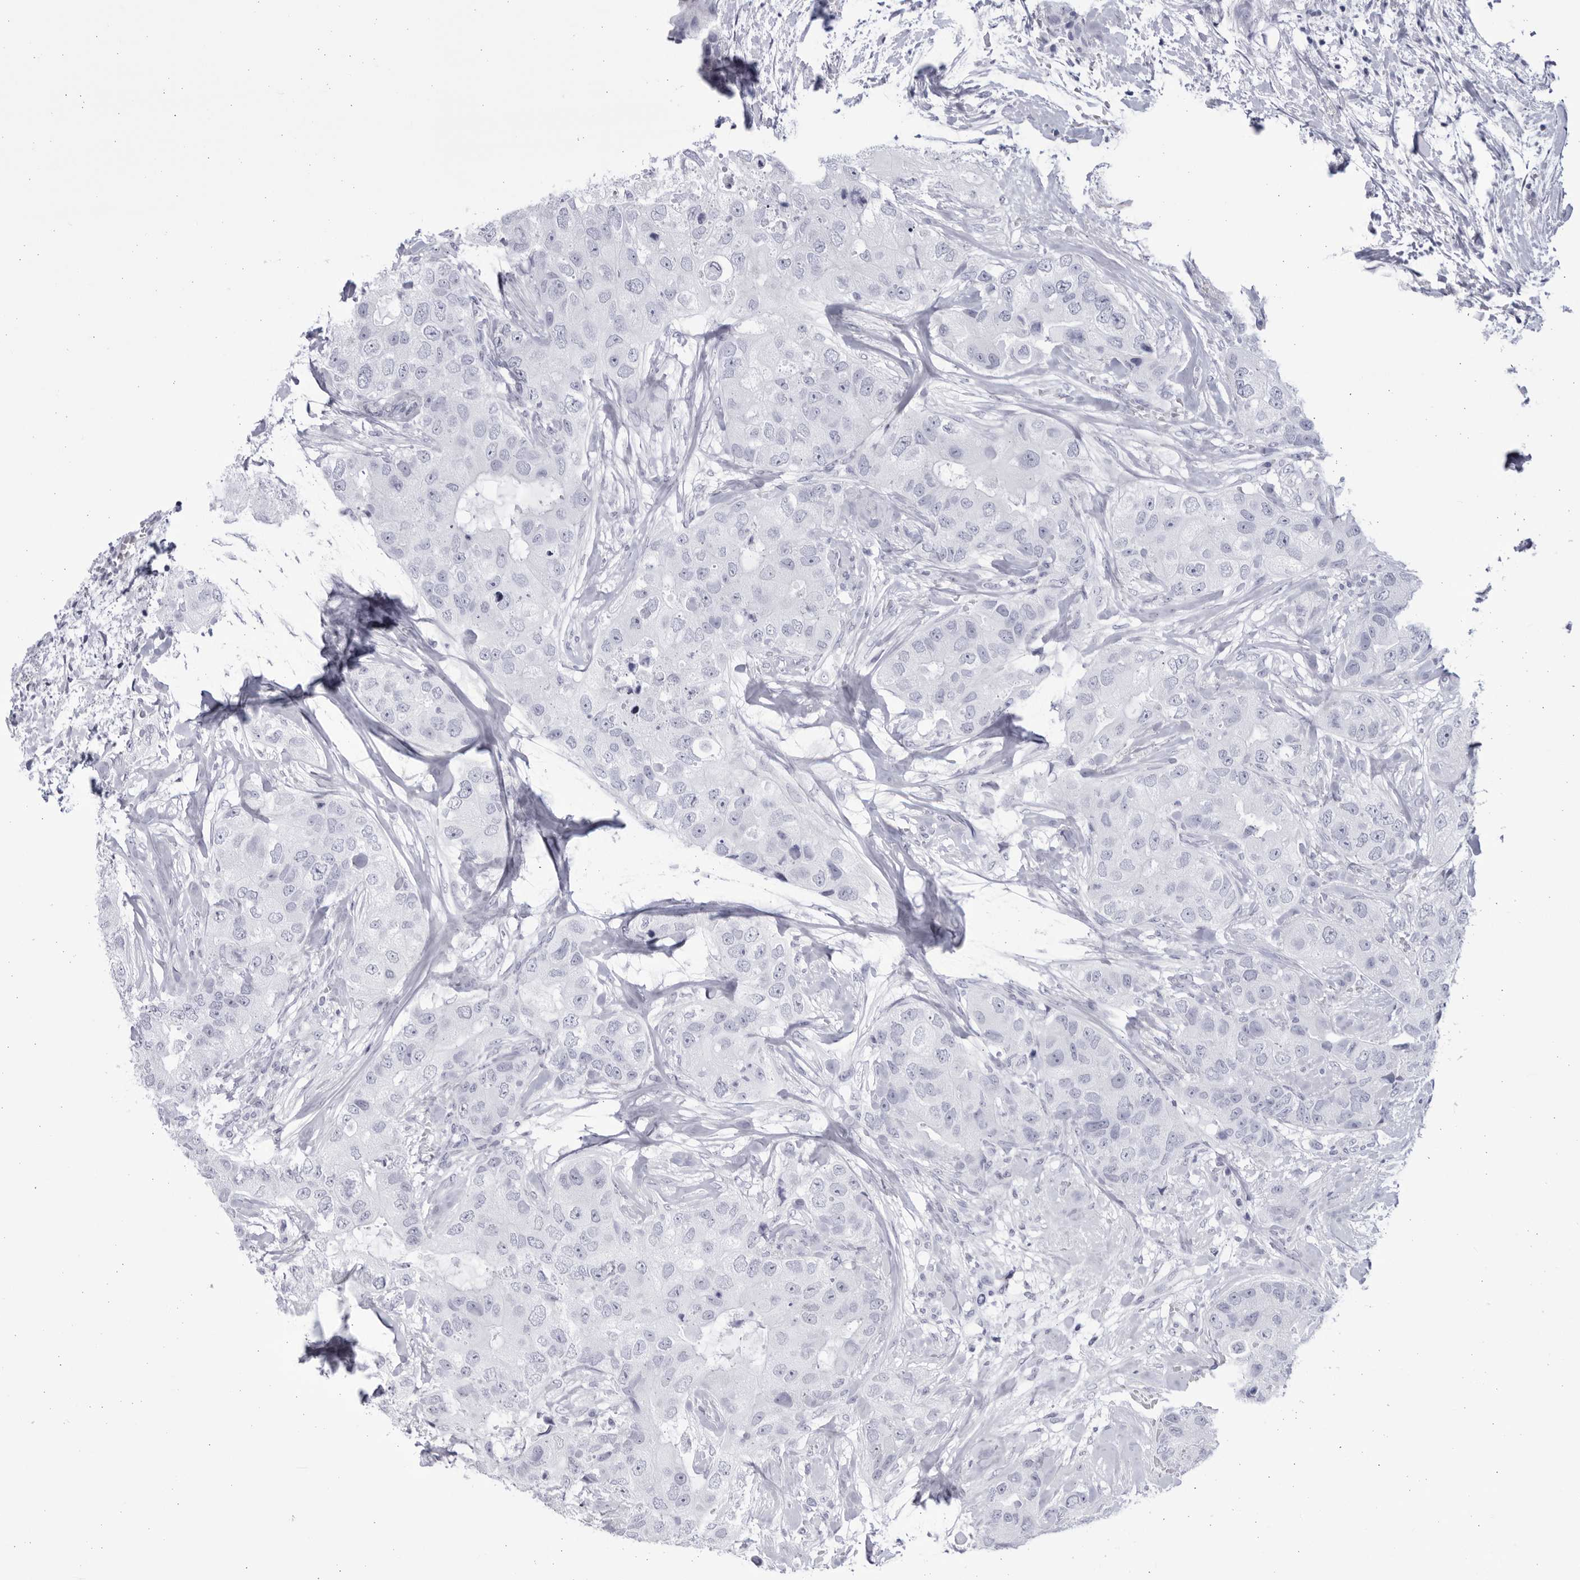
{"staining": {"intensity": "negative", "quantity": "none", "location": "none"}, "tissue": "breast cancer", "cell_type": "Tumor cells", "image_type": "cancer", "snomed": [{"axis": "morphology", "description": "Duct carcinoma"}, {"axis": "topography", "description": "Breast"}], "caption": "The IHC image has no significant staining in tumor cells of breast cancer (intraductal carcinoma) tissue. (Brightfield microscopy of DAB immunohistochemistry (IHC) at high magnification).", "gene": "CCDC181", "patient": {"sex": "female", "age": 62}}